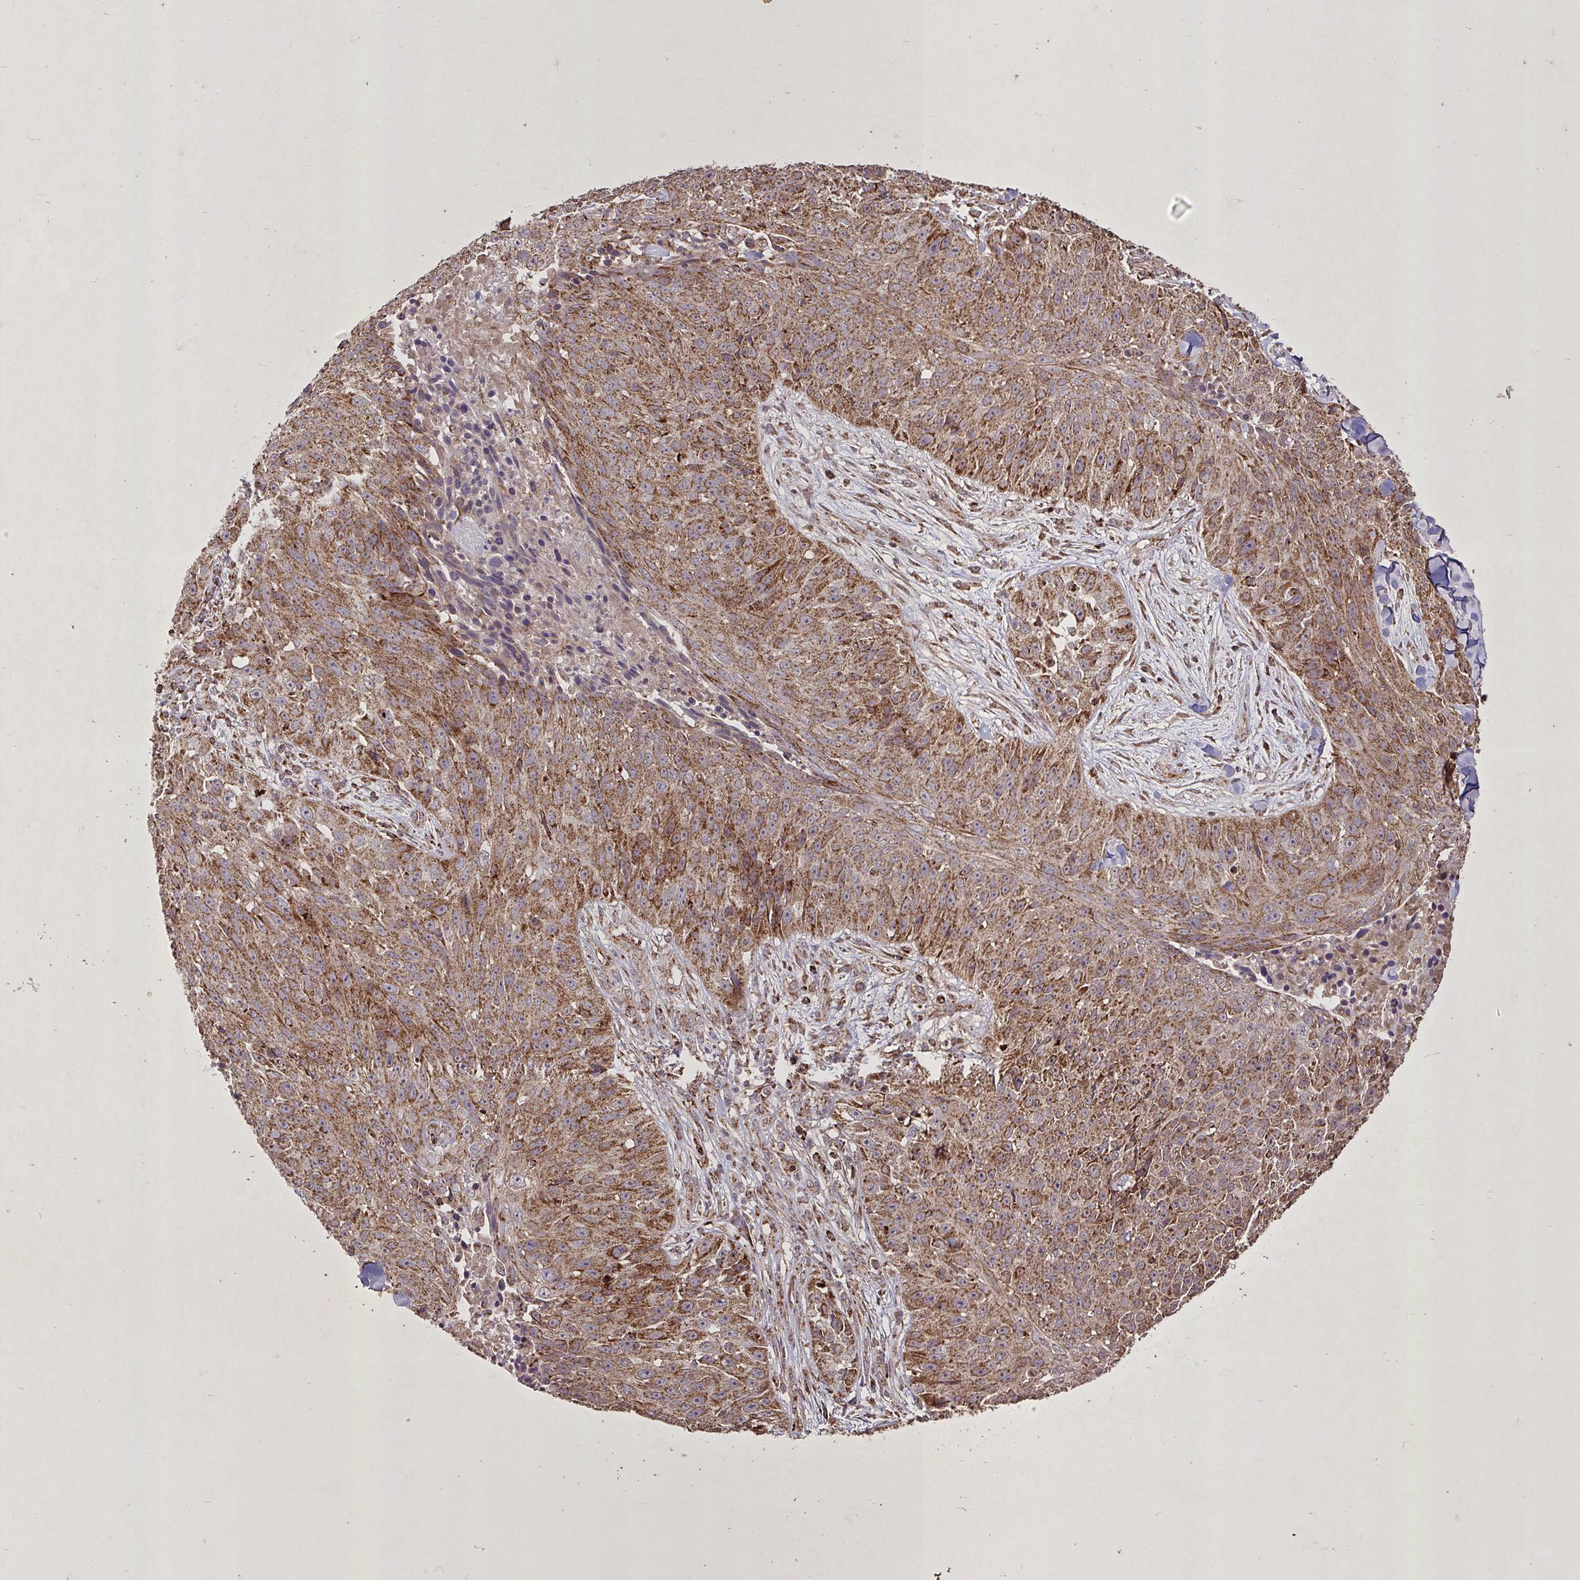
{"staining": {"intensity": "moderate", "quantity": ">75%", "location": "cytoplasmic/membranous"}, "tissue": "skin cancer", "cell_type": "Tumor cells", "image_type": "cancer", "snomed": [{"axis": "morphology", "description": "Squamous cell carcinoma, NOS"}, {"axis": "topography", "description": "Skin"}], "caption": "Immunohistochemical staining of human skin cancer (squamous cell carcinoma) reveals medium levels of moderate cytoplasmic/membranous expression in about >75% of tumor cells. (IHC, brightfield microscopy, high magnification).", "gene": "AGK", "patient": {"sex": "female", "age": 87}}